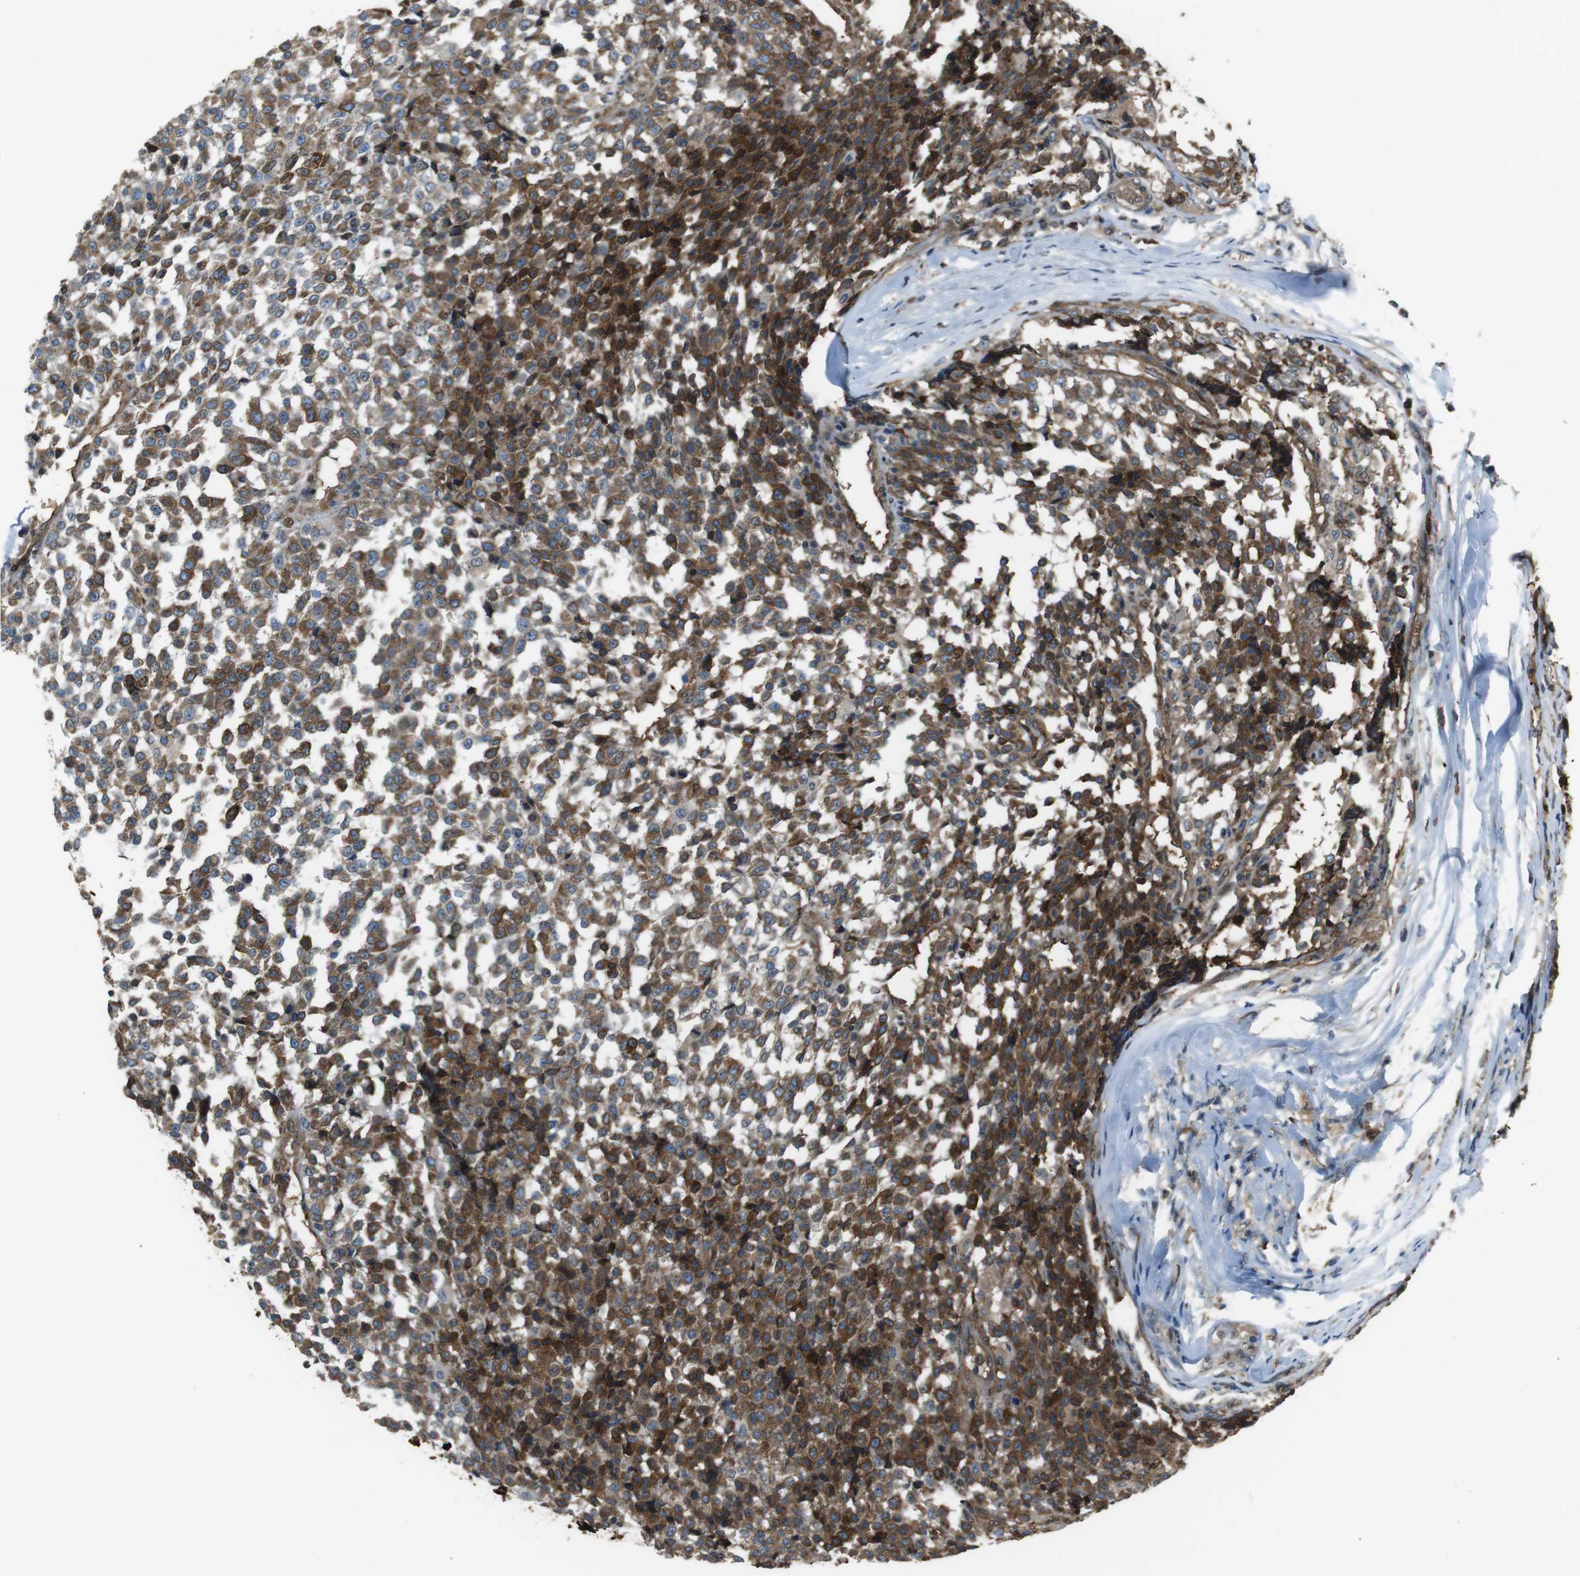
{"staining": {"intensity": "moderate", "quantity": ">75%", "location": "cytoplasmic/membranous"}, "tissue": "testis cancer", "cell_type": "Tumor cells", "image_type": "cancer", "snomed": [{"axis": "morphology", "description": "Seminoma, NOS"}, {"axis": "topography", "description": "Testis"}], "caption": "A photomicrograph showing moderate cytoplasmic/membranous positivity in about >75% of tumor cells in testis cancer, as visualized by brown immunohistochemical staining.", "gene": "TWSG1", "patient": {"sex": "male", "age": 59}}